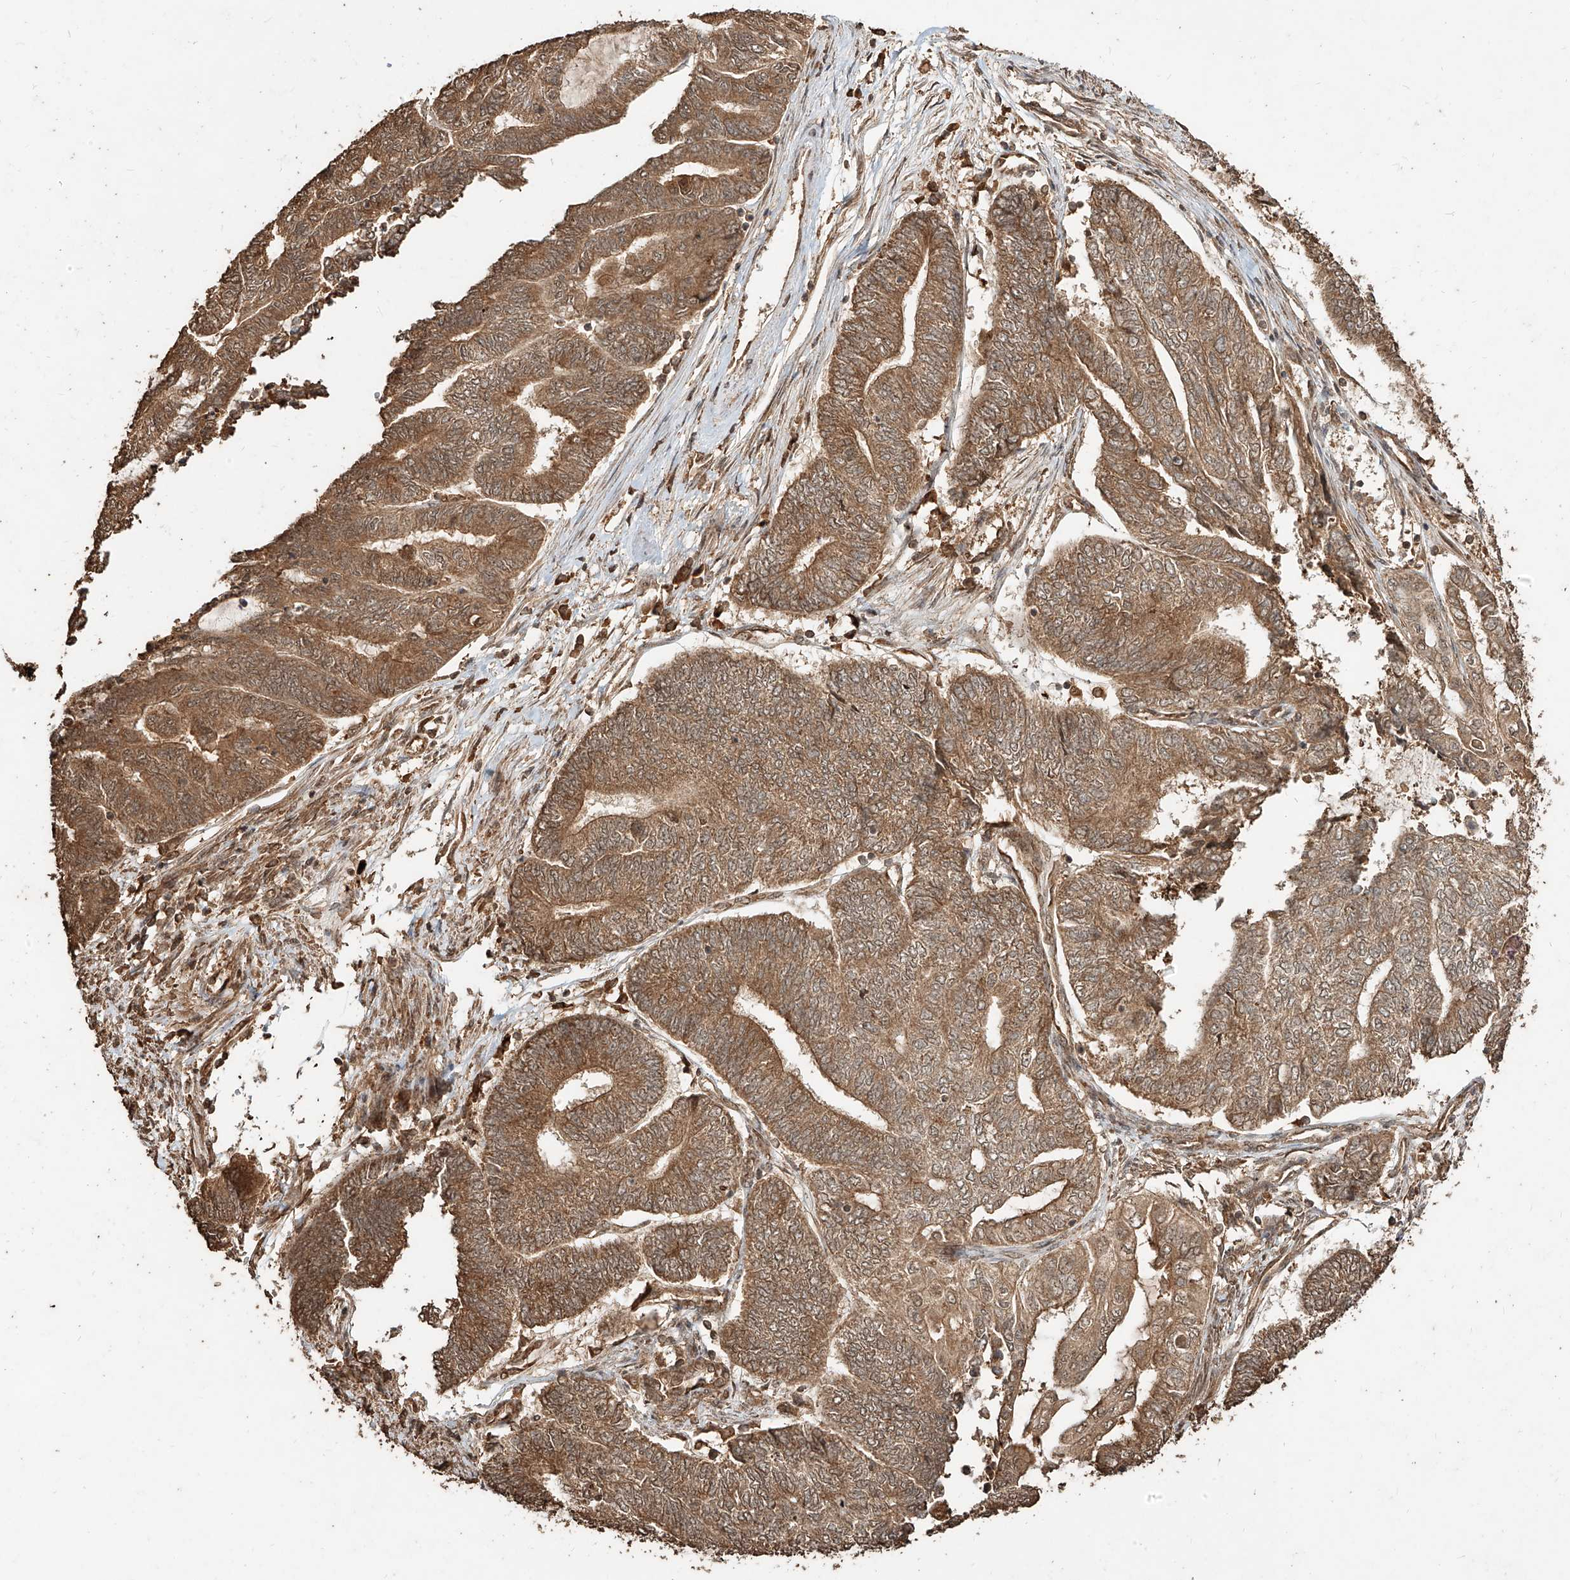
{"staining": {"intensity": "moderate", "quantity": ">75%", "location": "cytoplasmic/membranous"}, "tissue": "endometrial cancer", "cell_type": "Tumor cells", "image_type": "cancer", "snomed": [{"axis": "morphology", "description": "Adenocarcinoma, NOS"}, {"axis": "topography", "description": "Uterus"}, {"axis": "topography", "description": "Endometrium"}], "caption": "Immunohistochemistry staining of endometrial adenocarcinoma, which reveals medium levels of moderate cytoplasmic/membranous staining in approximately >75% of tumor cells indicating moderate cytoplasmic/membranous protein positivity. The staining was performed using DAB (3,3'-diaminobenzidine) (brown) for protein detection and nuclei were counterstained in hematoxylin (blue).", "gene": "ZNF660", "patient": {"sex": "female", "age": 70}}